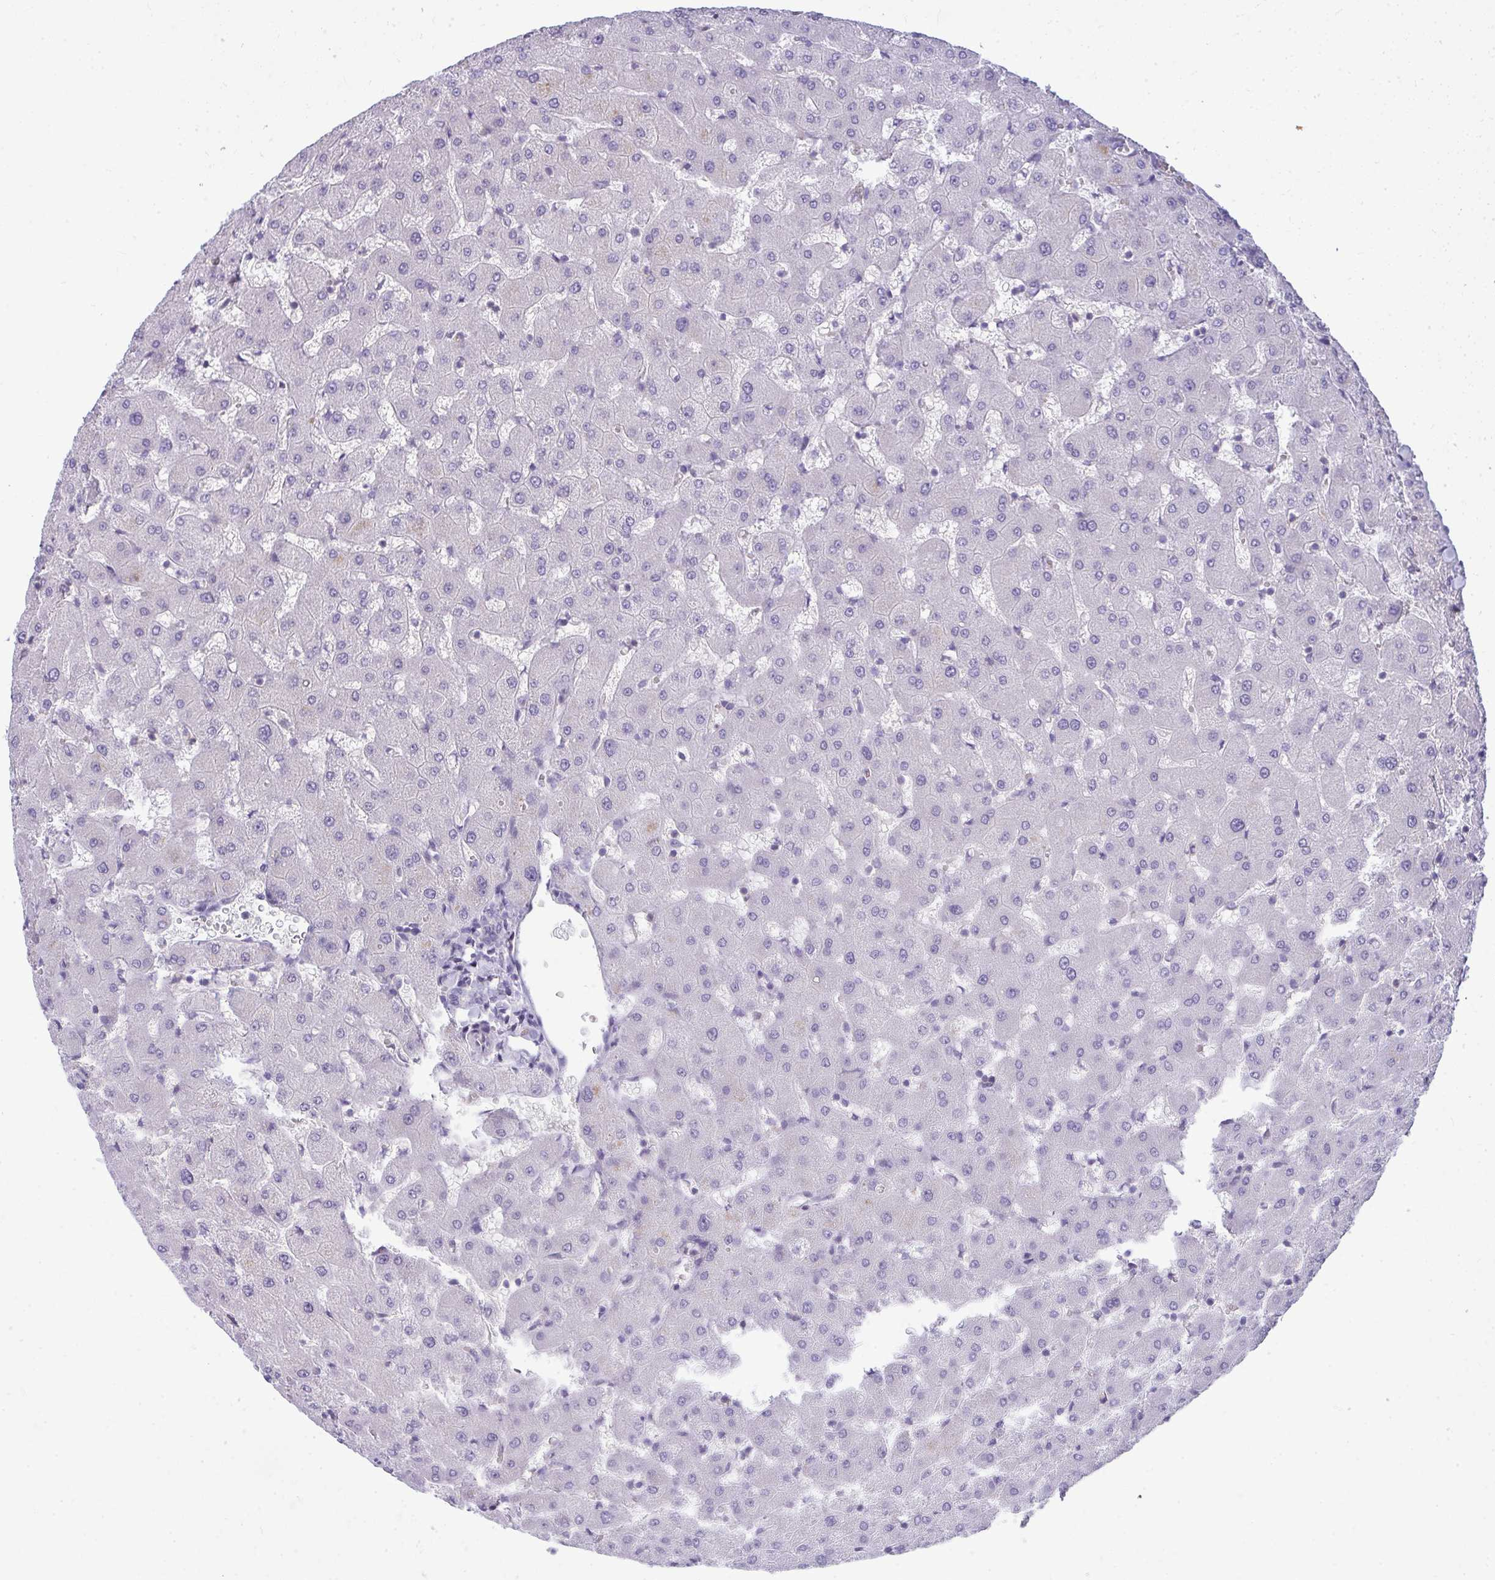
{"staining": {"intensity": "negative", "quantity": "none", "location": "none"}, "tissue": "liver", "cell_type": "Cholangiocytes", "image_type": "normal", "snomed": [{"axis": "morphology", "description": "Normal tissue, NOS"}, {"axis": "topography", "description": "Liver"}], "caption": "DAB (3,3'-diaminobenzidine) immunohistochemical staining of normal liver demonstrates no significant staining in cholangiocytes. Brightfield microscopy of immunohistochemistry (IHC) stained with DAB (3,3'-diaminobenzidine) (brown) and hematoxylin (blue), captured at high magnification.", "gene": "VPS4B", "patient": {"sex": "female", "age": 63}}